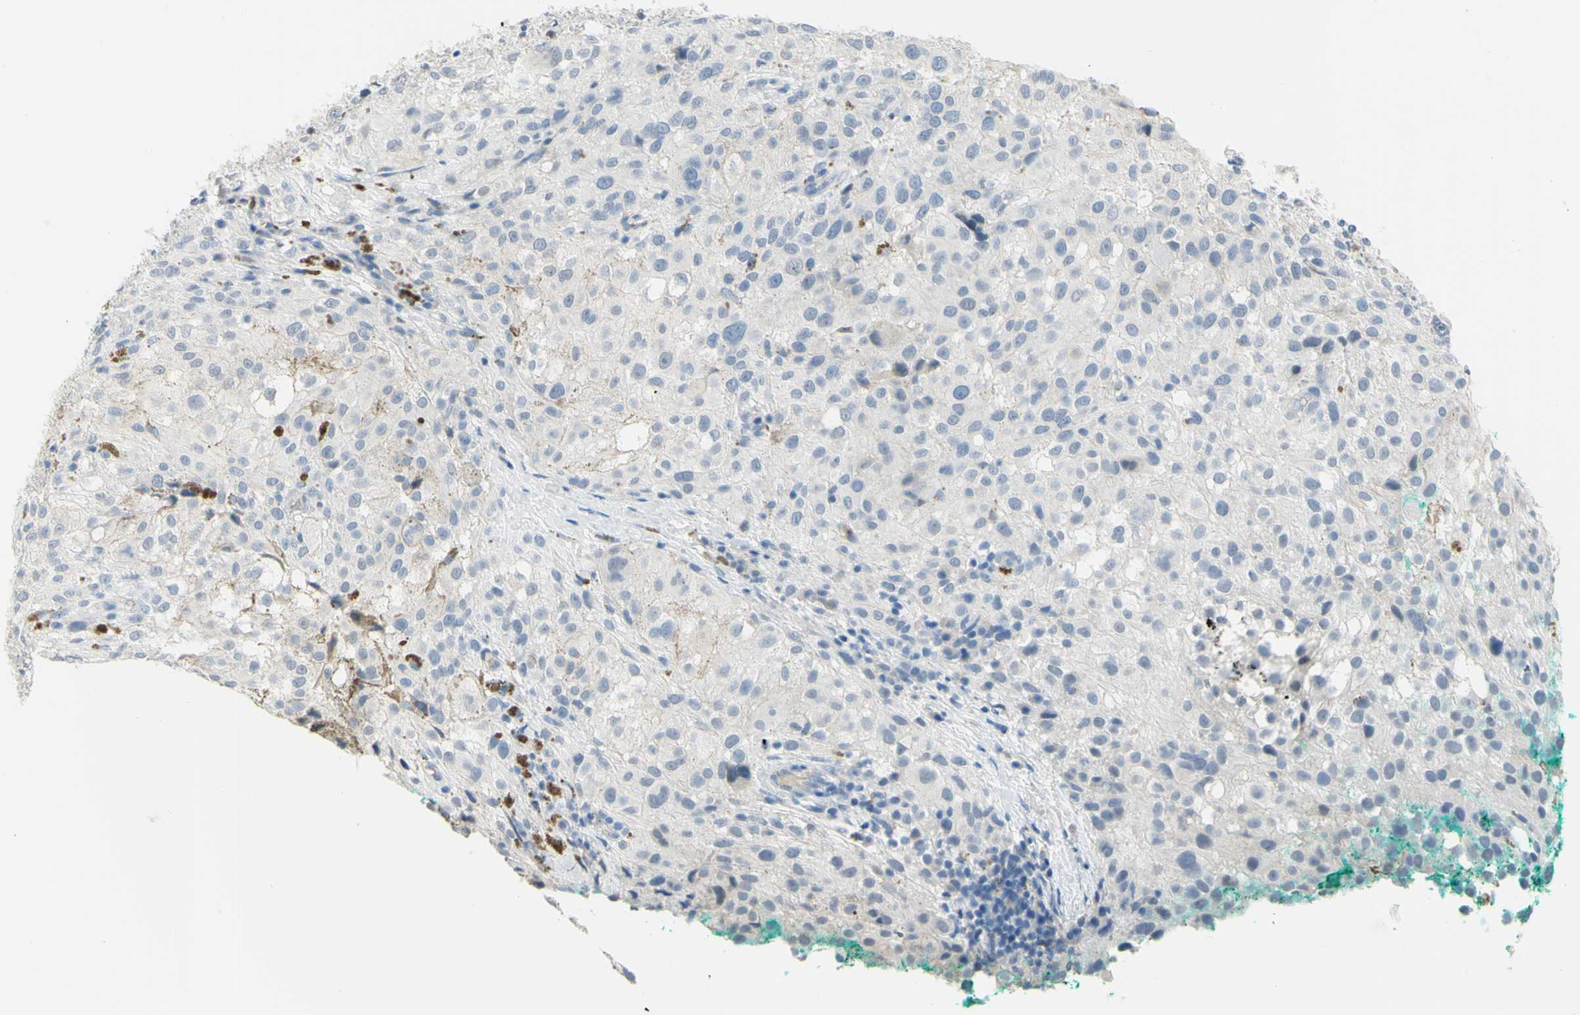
{"staining": {"intensity": "negative", "quantity": "none", "location": "none"}, "tissue": "melanoma", "cell_type": "Tumor cells", "image_type": "cancer", "snomed": [{"axis": "morphology", "description": "Necrosis, NOS"}, {"axis": "morphology", "description": "Malignant melanoma, NOS"}, {"axis": "topography", "description": "Skin"}], "caption": "A high-resolution image shows IHC staining of melanoma, which exhibits no significant positivity in tumor cells.", "gene": "ZNF557", "patient": {"sex": "female", "age": 87}}